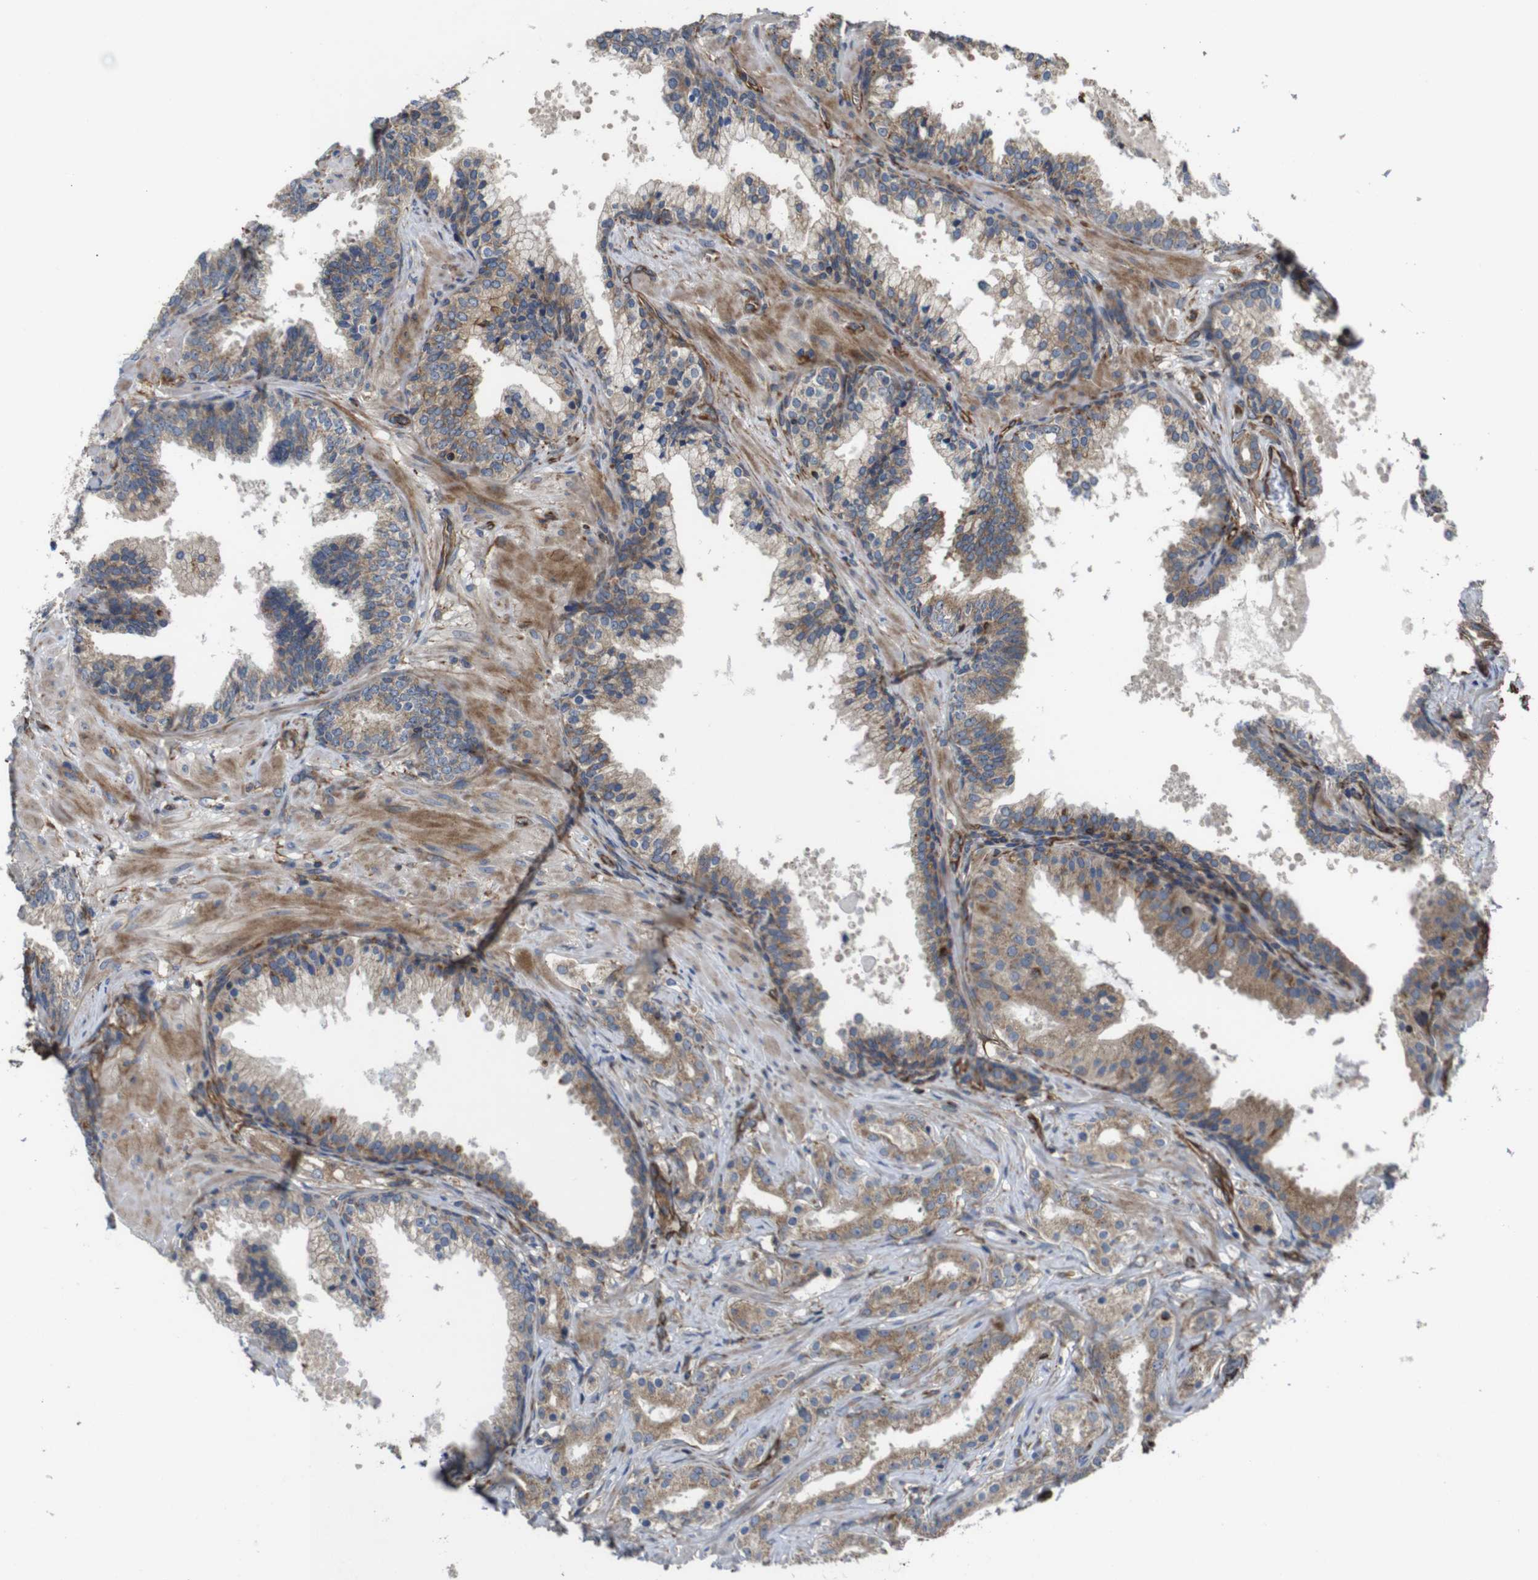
{"staining": {"intensity": "moderate", "quantity": ">75%", "location": "cytoplasmic/membranous"}, "tissue": "prostate cancer", "cell_type": "Tumor cells", "image_type": "cancer", "snomed": [{"axis": "morphology", "description": "Adenocarcinoma, Low grade"}, {"axis": "topography", "description": "Prostate"}], "caption": "IHC staining of prostate low-grade adenocarcinoma, which displays medium levels of moderate cytoplasmic/membranous positivity in about >75% of tumor cells indicating moderate cytoplasmic/membranous protein expression. The staining was performed using DAB (brown) for protein detection and nuclei were counterstained in hematoxylin (blue).", "gene": "POMK", "patient": {"sex": "male", "age": 59}}